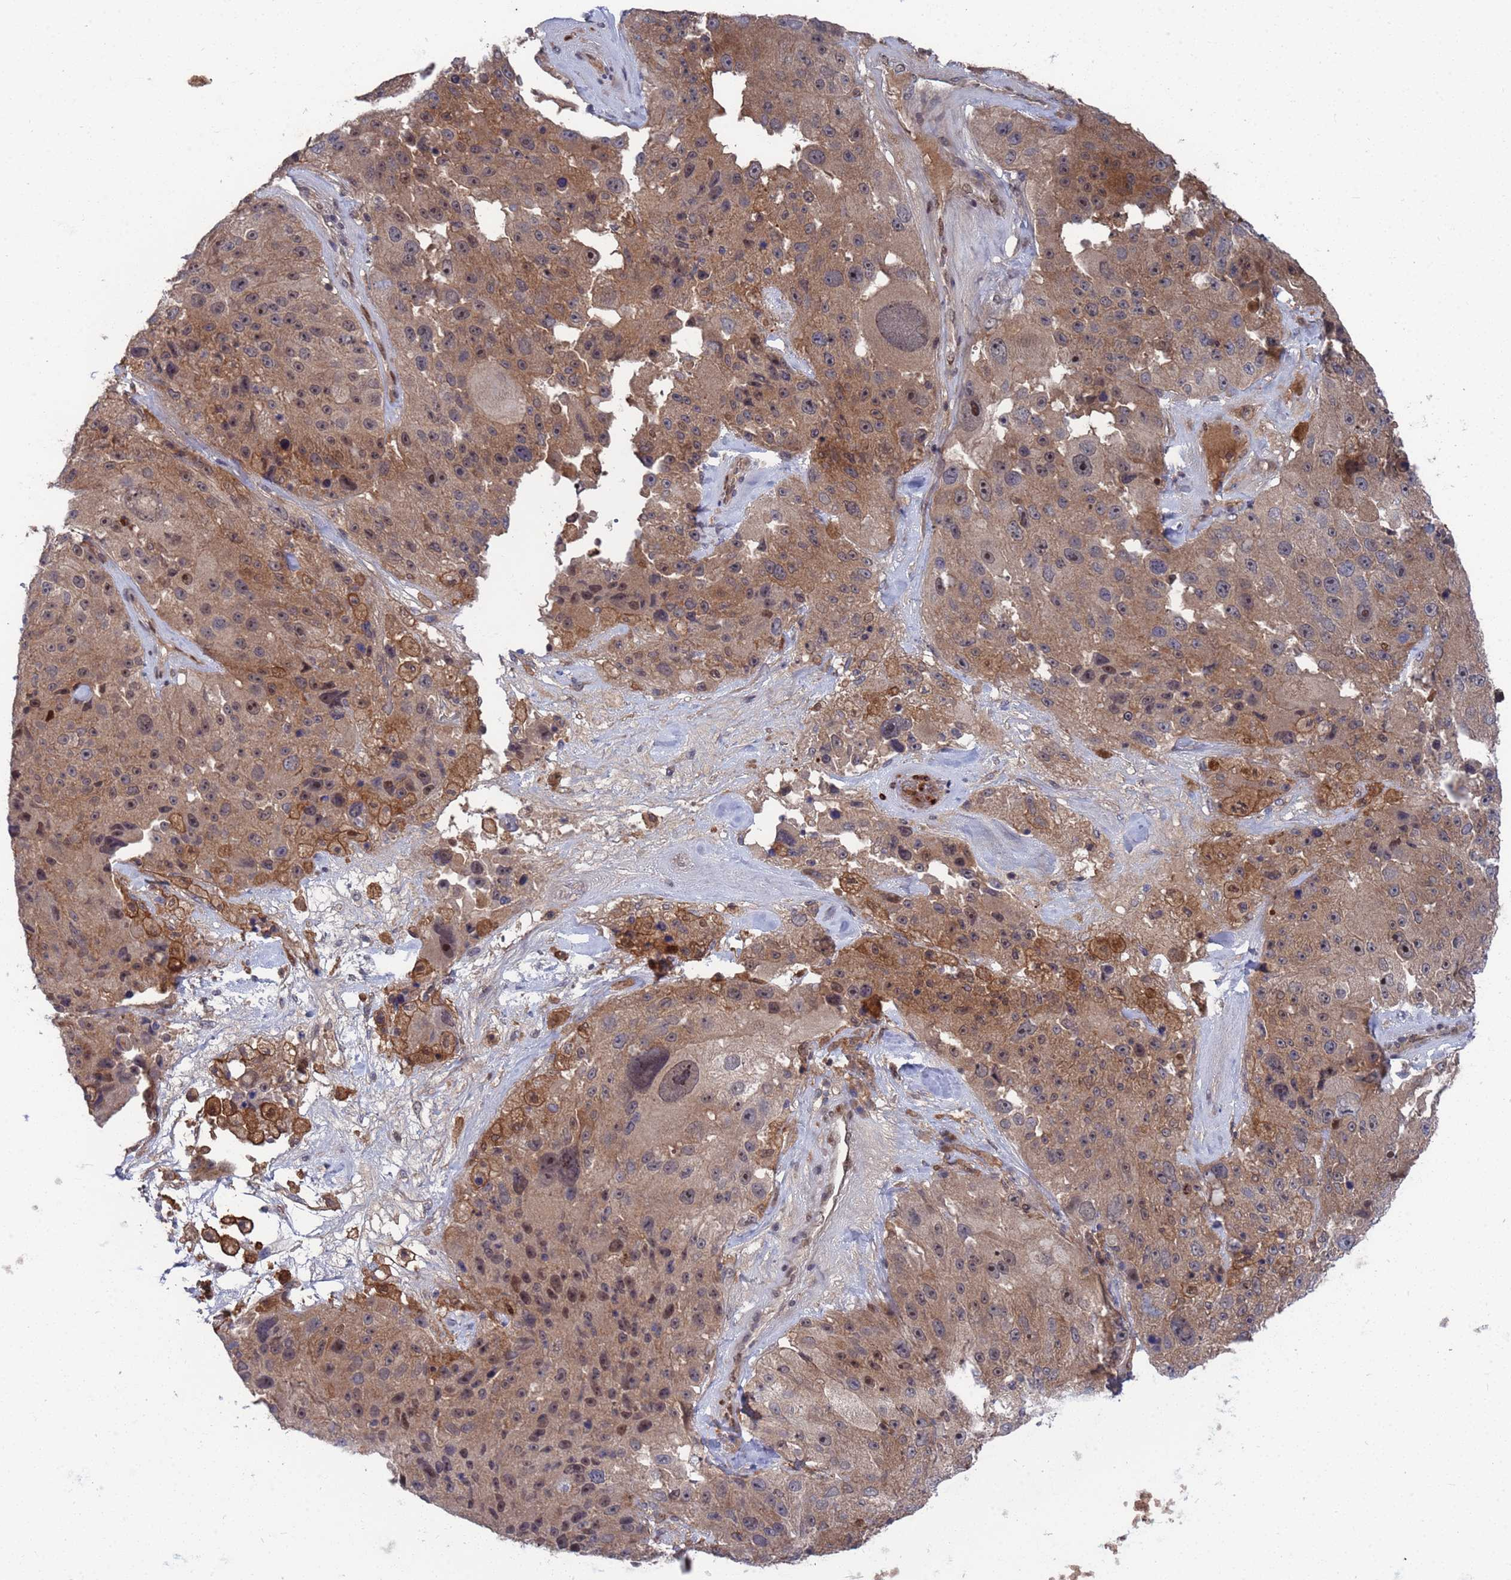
{"staining": {"intensity": "moderate", "quantity": ">75%", "location": "cytoplasmic/membranous,nuclear"}, "tissue": "melanoma", "cell_type": "Tumor cells", "image_type": "cancer", "snomed": [{"axis": "morphology", "description": "Malignant melanoma, Metastatic site"}, {"axis": "topography", "description": "Lymph node"}], "caption": "Immunohistochemical staining of melanoma reveals moderate cytoplasmic/membranous and nuclear protein staining in approximately >75% of tumor cells. (Brightfield microscopy of DAB IHC at high magnification).", "gene": "TMBIM6", "patient": {"sex": "male", "age": 62}}